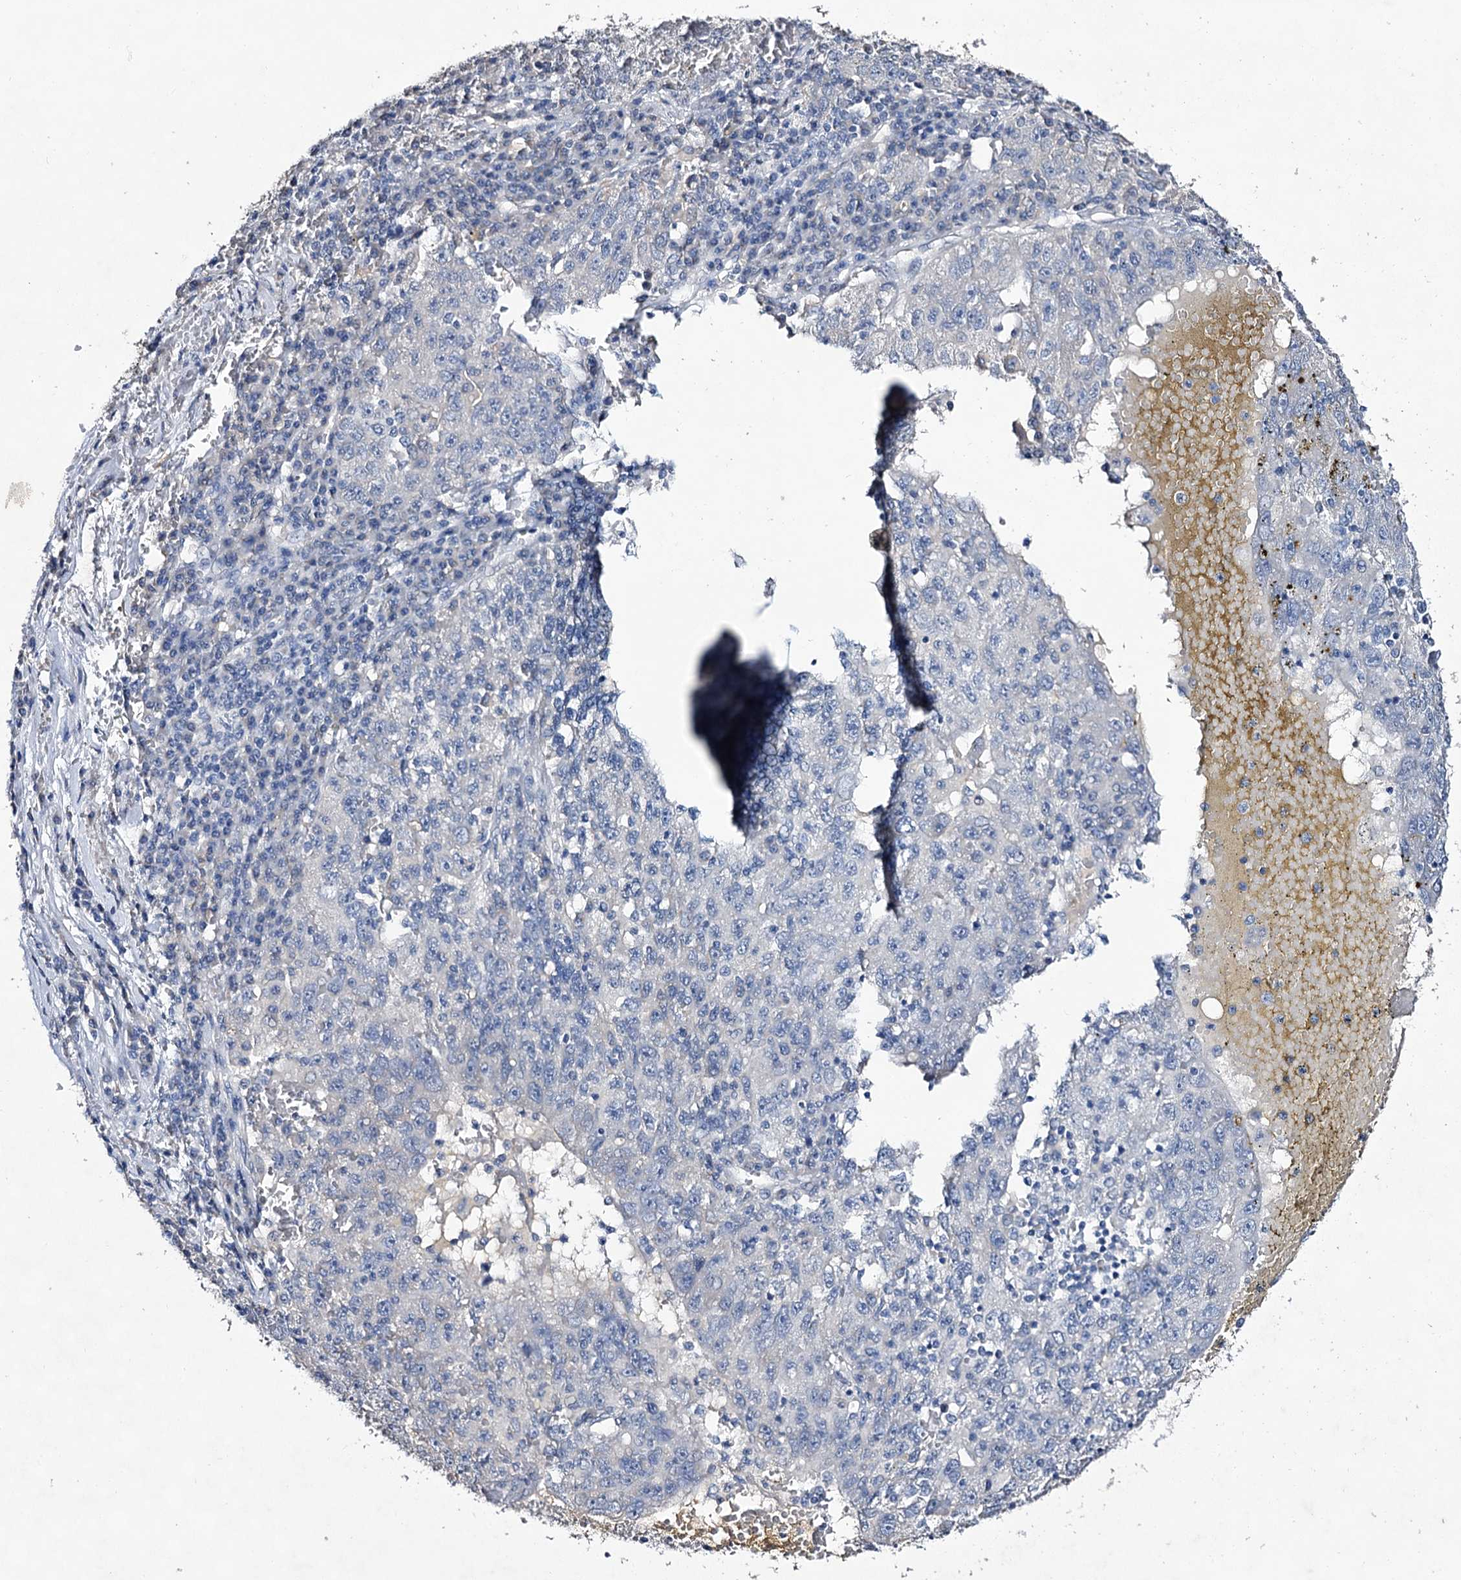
{"staining": {"intensity": "negative", "quantity": "none", "location": "none"}, "tissue": "liver cancer", "cell_type": "Tumor cells", "image_type": "cancer", "snomed": [{"axis": "morphology", "description": "Carcinoma, Hepatocellular, NOS"}, {"axis": "topography", "description": "Liver"}], "caption": "High power microscopy histopathology image of an IHC photomicrograph of hepatocellular carcinoma (liver), revealing no significant staining in tumor cells.", "gene": "PLIN1", "patient": {"sex": "male", "age": 49}}